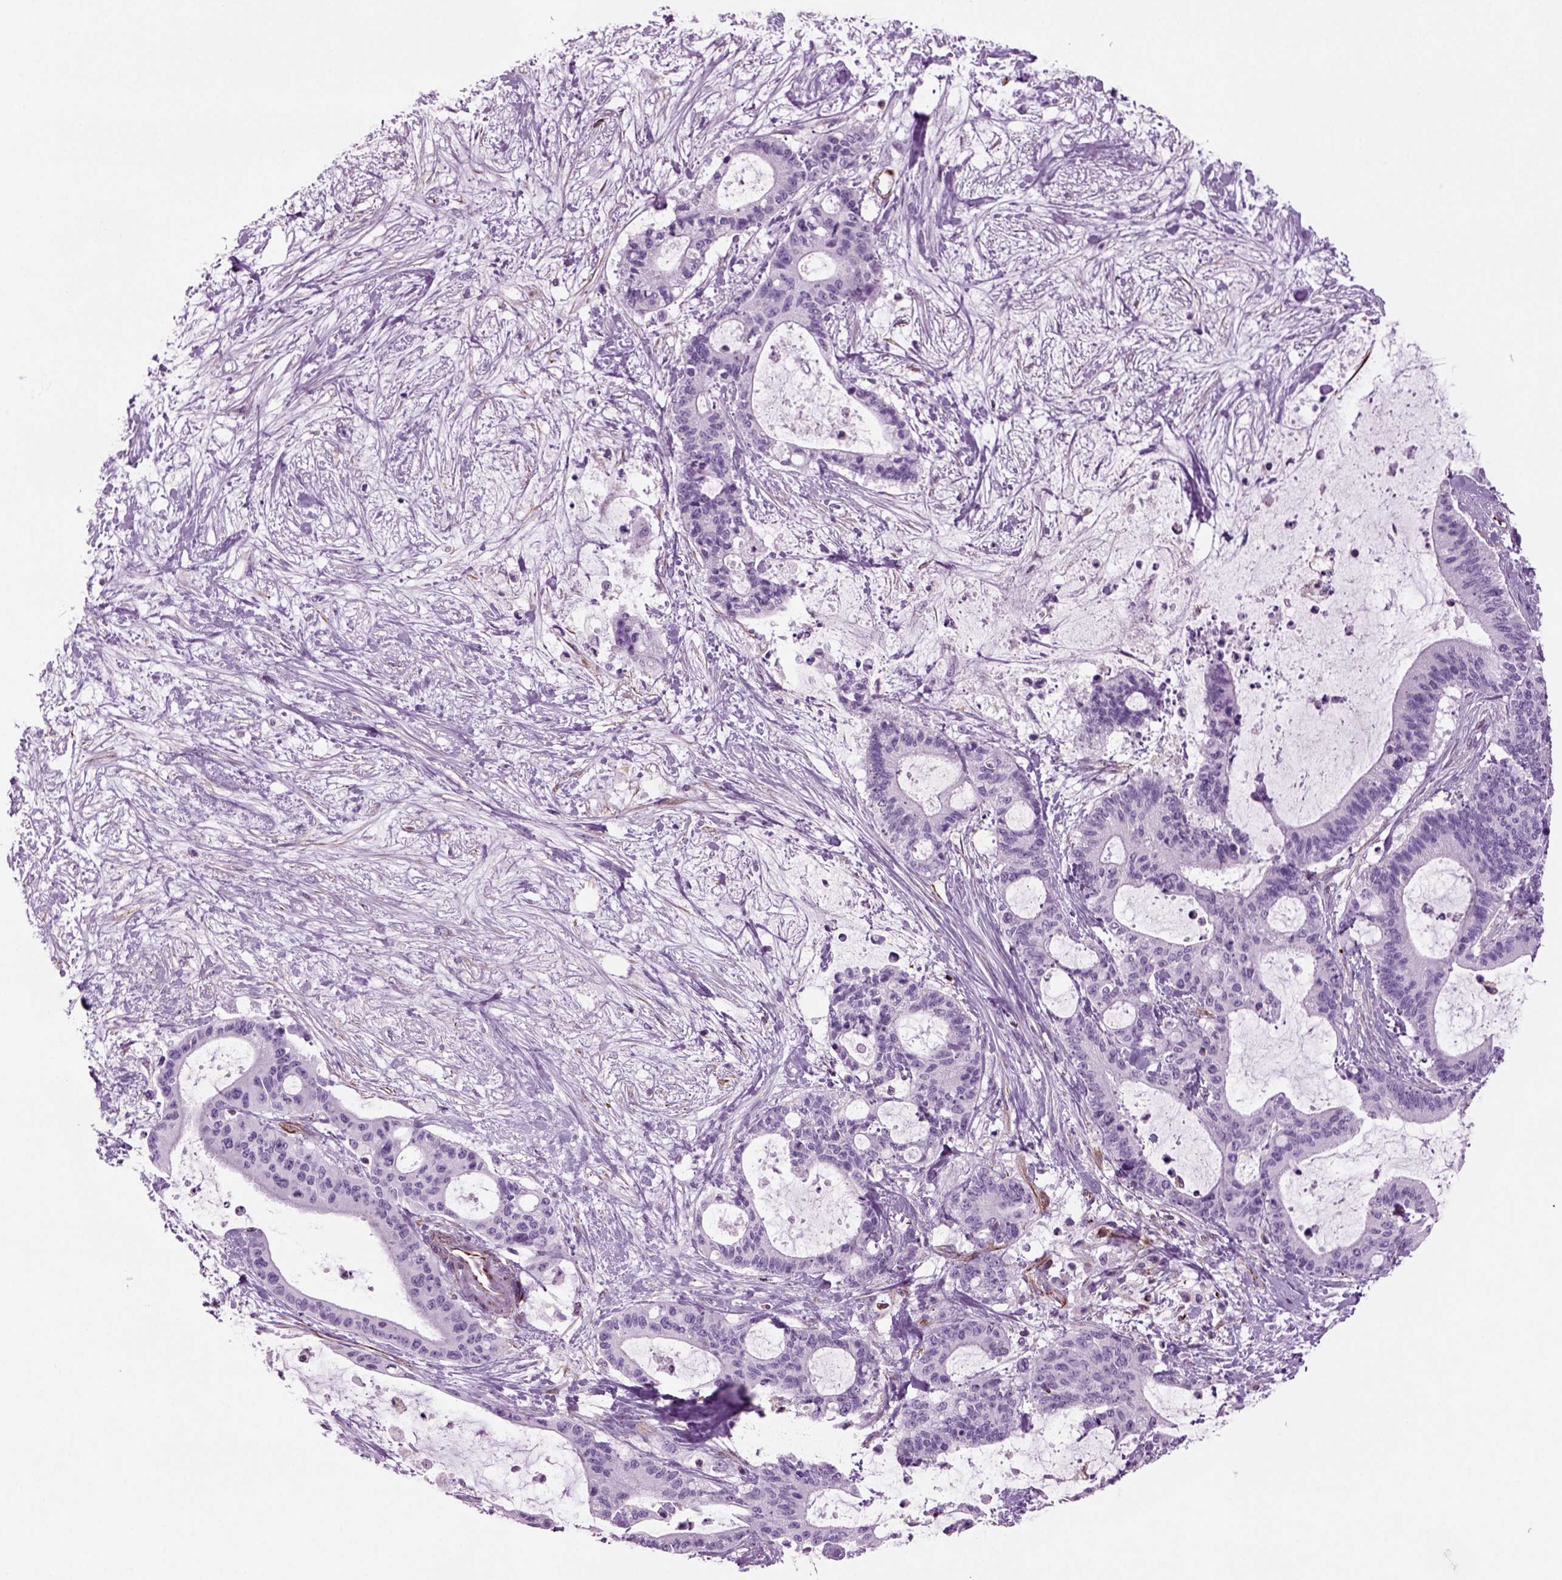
{"staining": {"intensity": "negative", "quantity": "none", "location": "none"}, "tissue": "liver cancer", "cell_type": "Tumor cells", "image_type": "cancer", "snomed": [{"axis": "morphology", "description": "Cholangiocarcinoma"}, {"axis": "topography", "description": "Liver"}], "caption": "Tumor cells are negative for protein expression in human liver cancer (cholangiocarcinoma). (Immunohistochemistry (ihc), brightfield microscopy, high magnification).", "gene": "ACER3", "patient": {"sex": "female", "age": 73}}